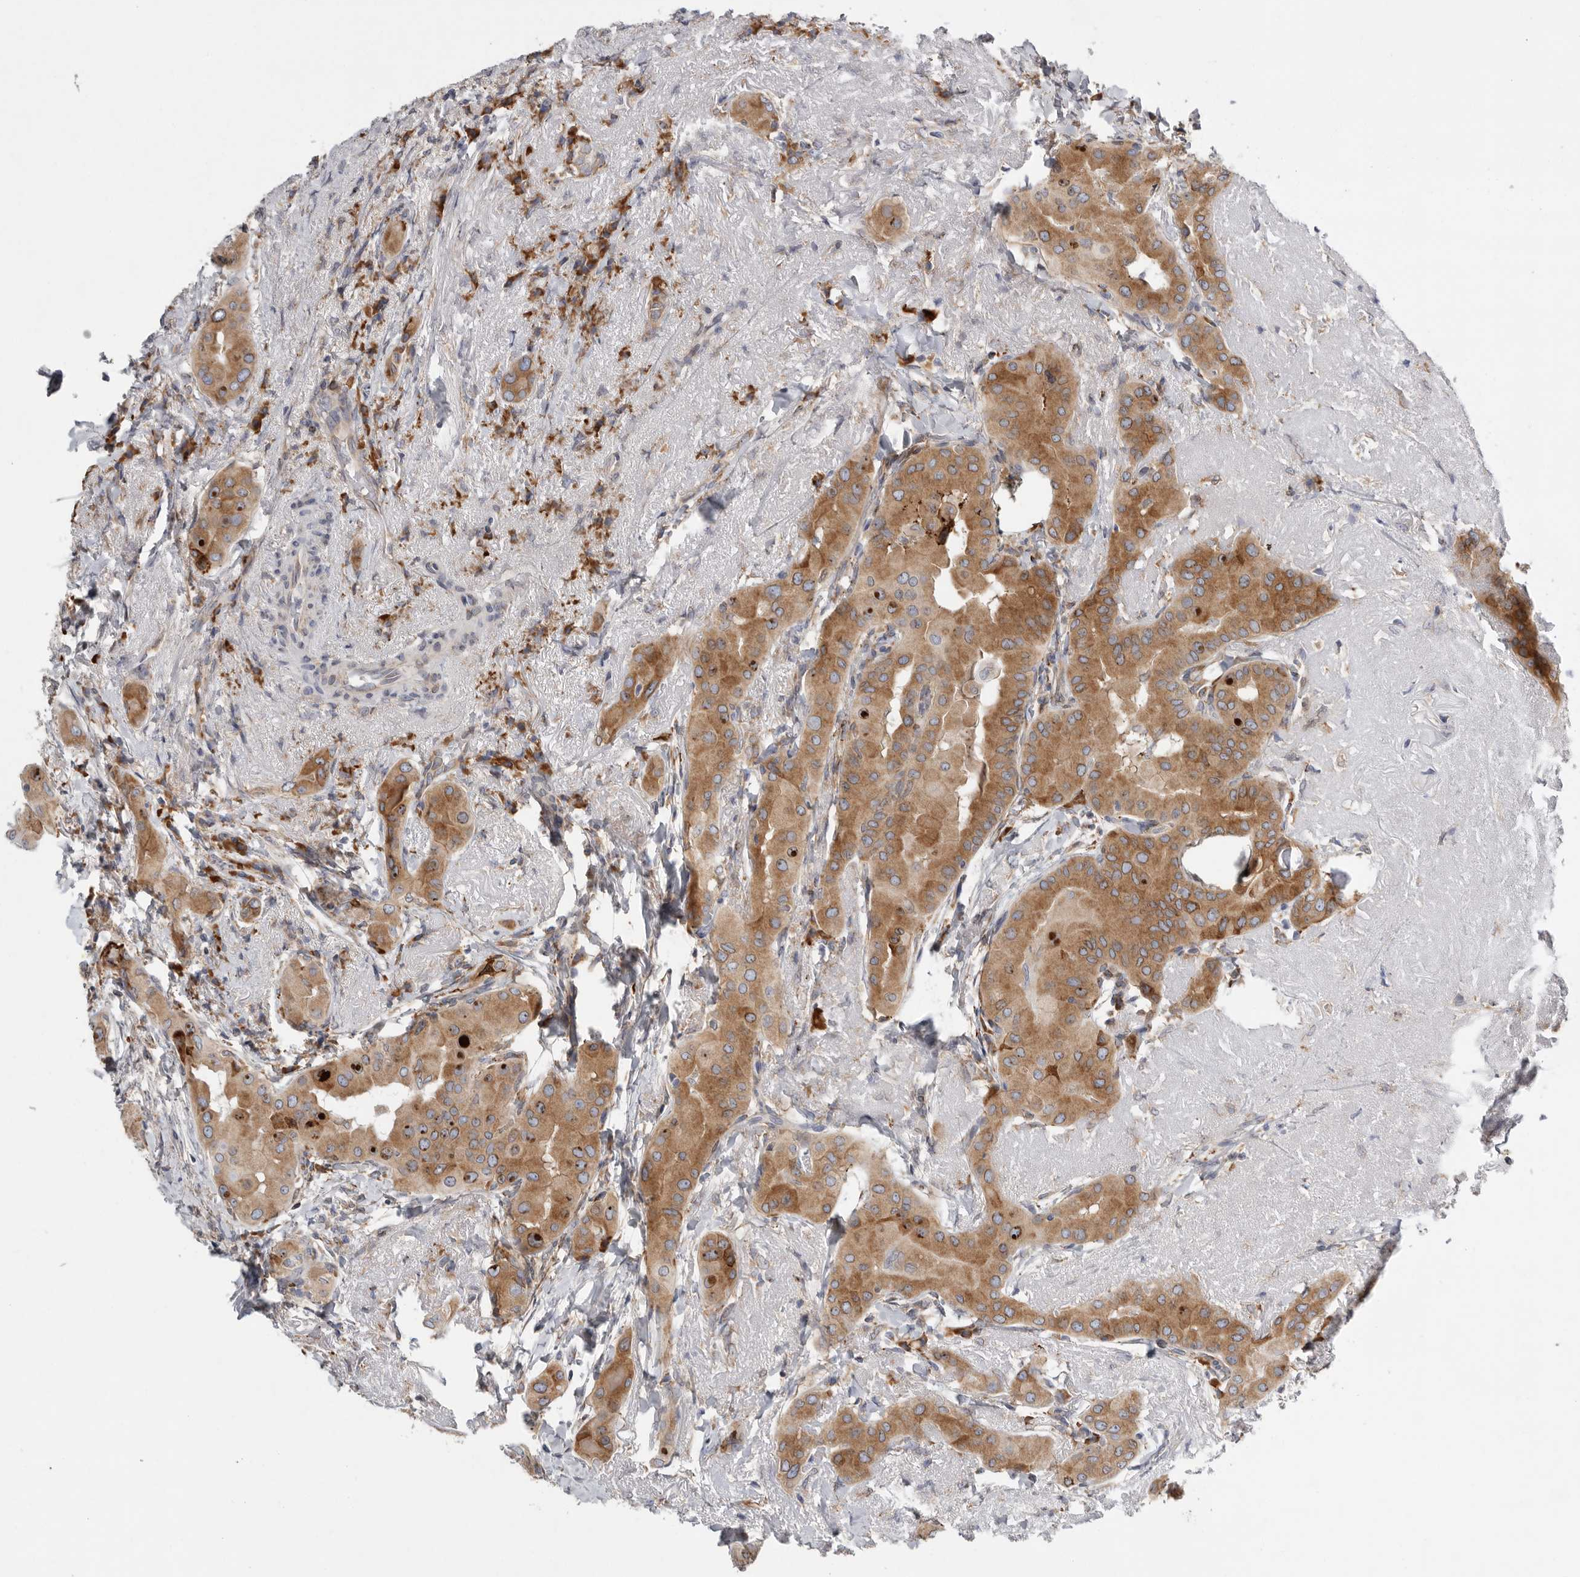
{"staining": {"intensity": "moderate", "quantity": ">75%", "location": "cytoplasmic/membranous"}, "tissue": "thyroid cancer", "cell_type": "Tumor cells", "image_type": "cancer", "snomed": [{"axis": "morphology", "description": "Papillary adenocarcinoma, NOS"}, {"axis": "topography", "description": "Thyroid gland"}], "caption": "Tumor cells show medium levels of moderate cytoplasmic/membranous positivity in about >75% of cells in human papillary adenocarcinoma (thyroid).", "gene": "GANAB", "patient": {"sex": "male", "age": 33}}